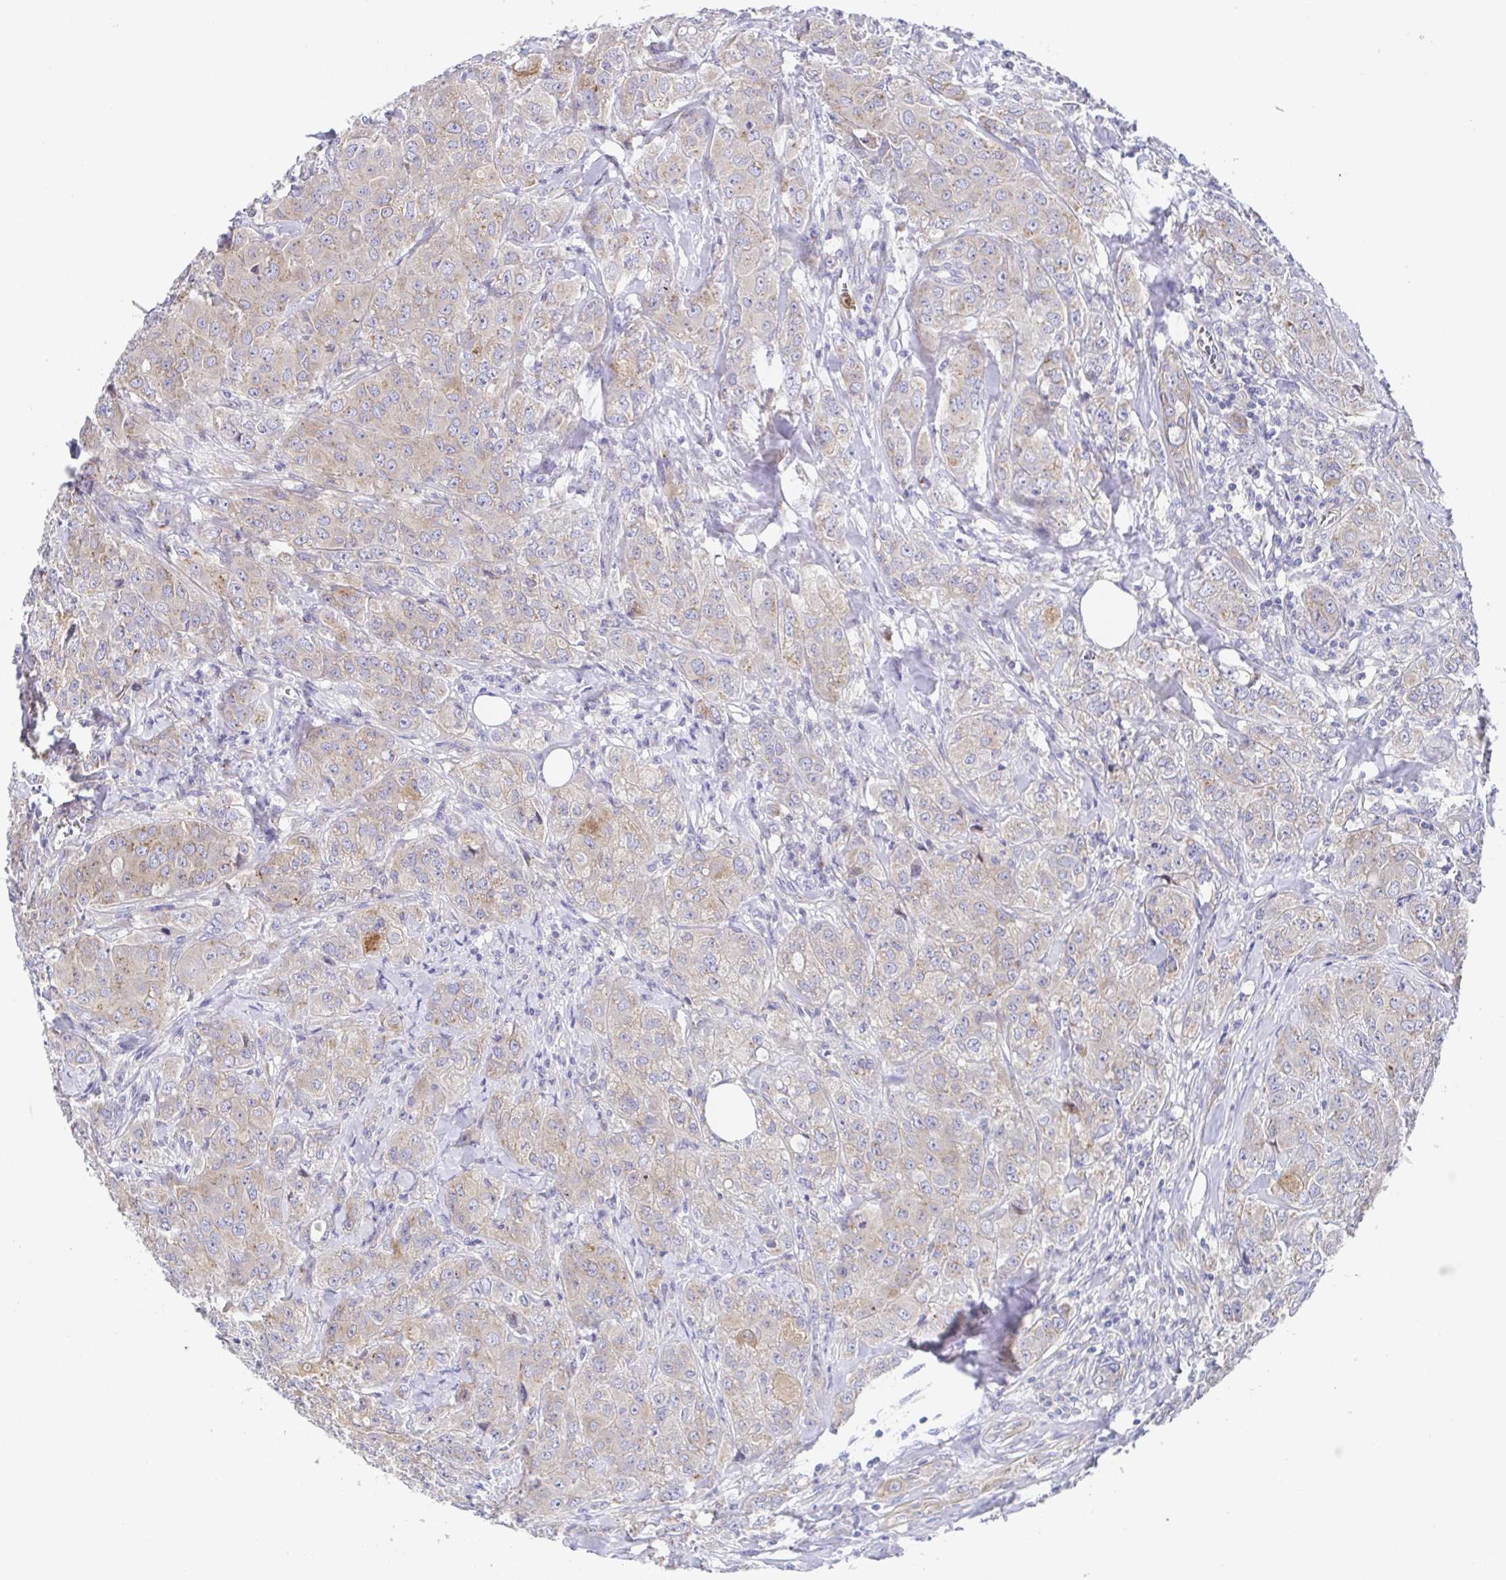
{"staining": {"intensity": "weak", "quantity": "<25%", "location": "cytoplasmic/membranous"}, "tissue": "breast cancer", "cell_type": "Tumor cells", "image_type": "cancer", "snomed": [{"axis": "morphology", "description": "Normal tissue, NOS"}, {"axis": "morphology", "description": "Duct carcinoma"}, {"axis": "topography", "description": "Breast"}], "caption": "The immunohistochemistry image has no significant expression in tumor cells of breast cancer tissue.", "gene": "GOLGA1", "patient": {"sex": "female", "age": 43}}